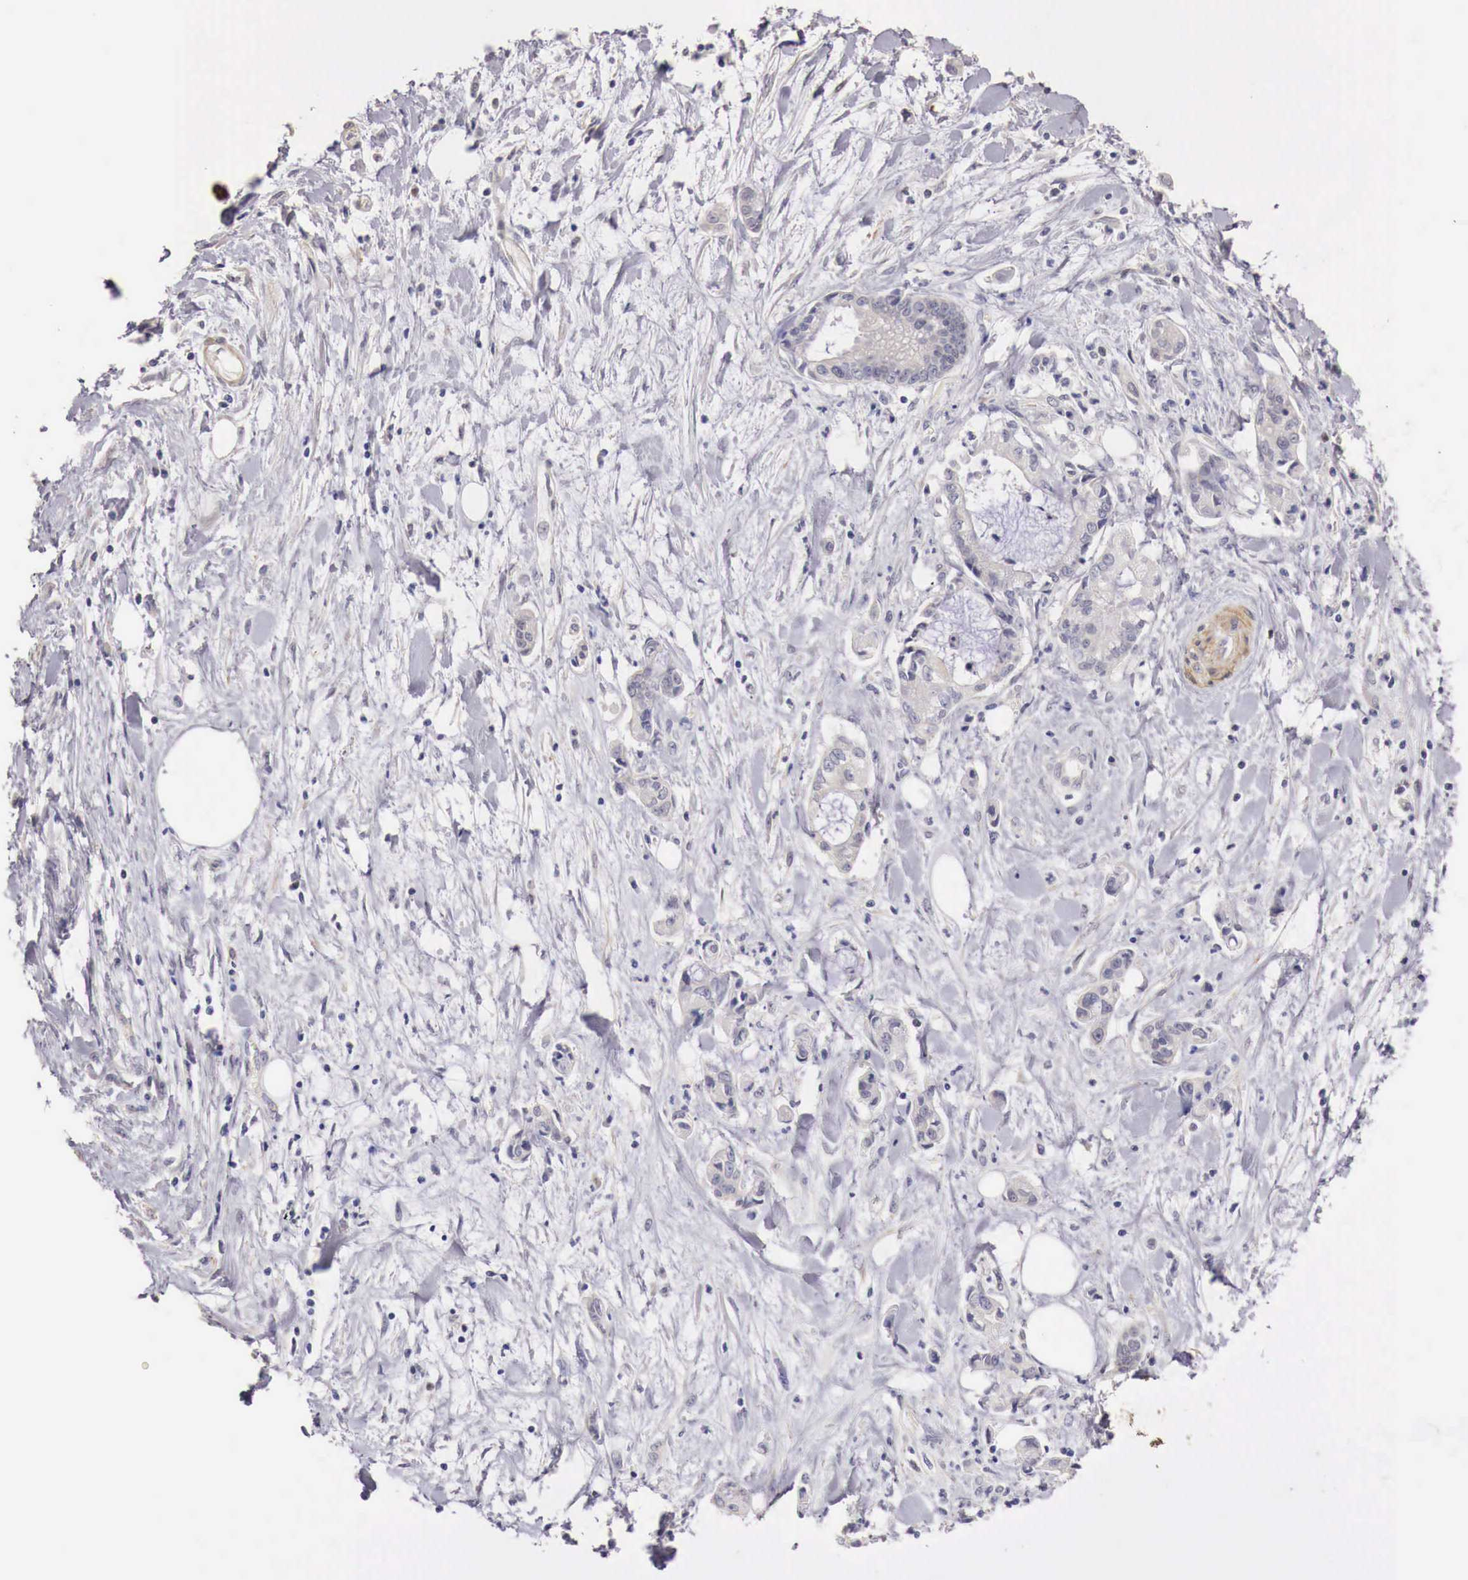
{"staining": {"intensity": "negative", "quantity": "none", "location": "none"}, "tissue": "liver cancer", "cell_type": "Tumor cells", "image_type": "cancer", "snomed": [{"axis": "morphology", "description": "Cholangiocarcinoma"}, {"axis": "topography", "description": "Liver"}], "caption": "Image shows no protein expression in tumor cells of cholangiocarcinoma (liver) tissue.", "gene": "ENOX2", "patient": {"sex": "male", "age": 57}}